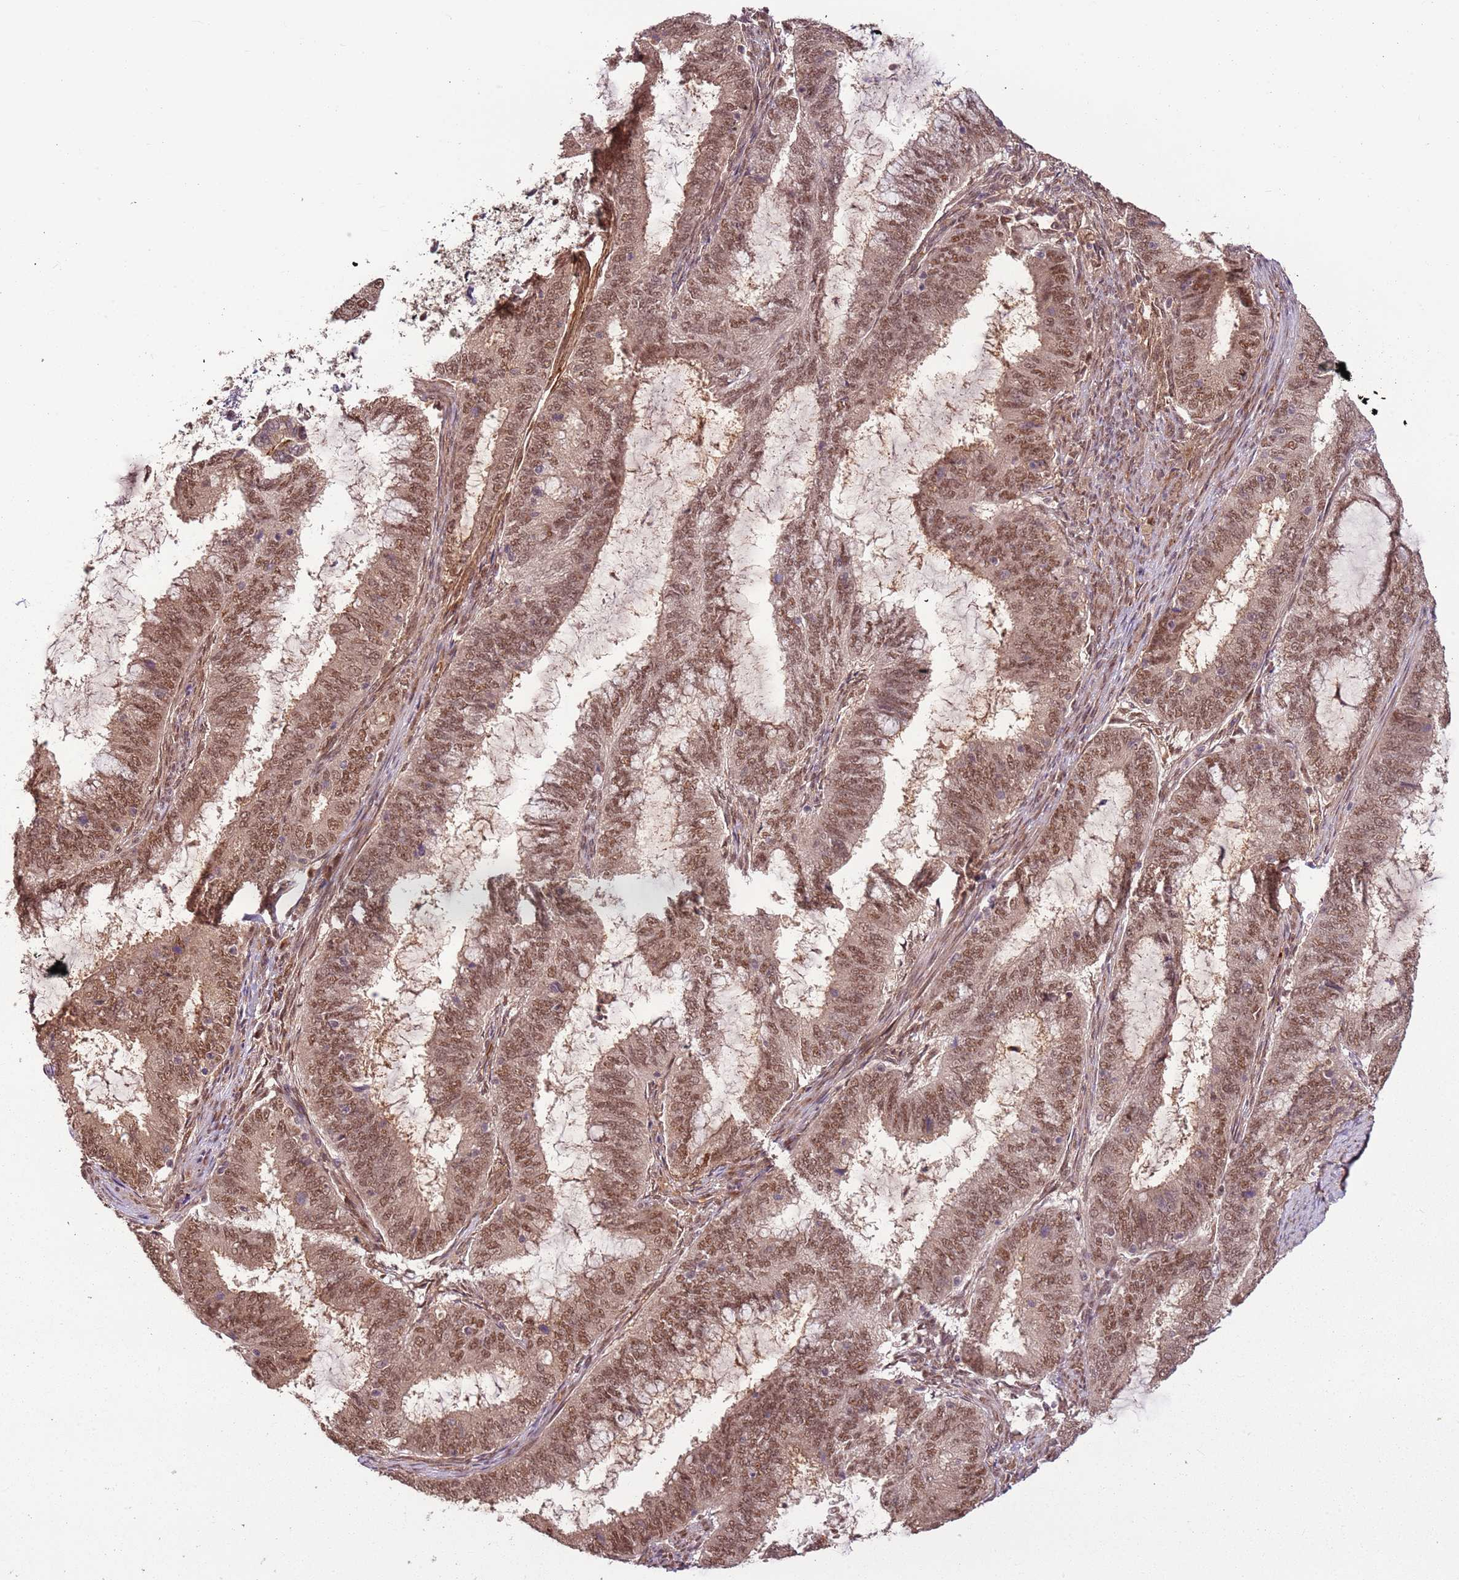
{"staining": {"intensity": "moderate", "quantity": ">75%", "location": "nuclear"}, "tissue": "endometrial cancer", "cell_type": "Tumor cells", "image_type": "cancer", "snomed": [{"axis": "morphology", "description": "Adenocarcinoma, NOS"}, {"axis": "topography", "description": "Endometrium"}], "caption": "An IHC image of tumor tissue is shown. Protein staining in brown labels moderate nuclear positivity in endometrial cancer within tumor cells.", "gene": "POLR3H", "patient": {"sex": "female", "age": 51}}